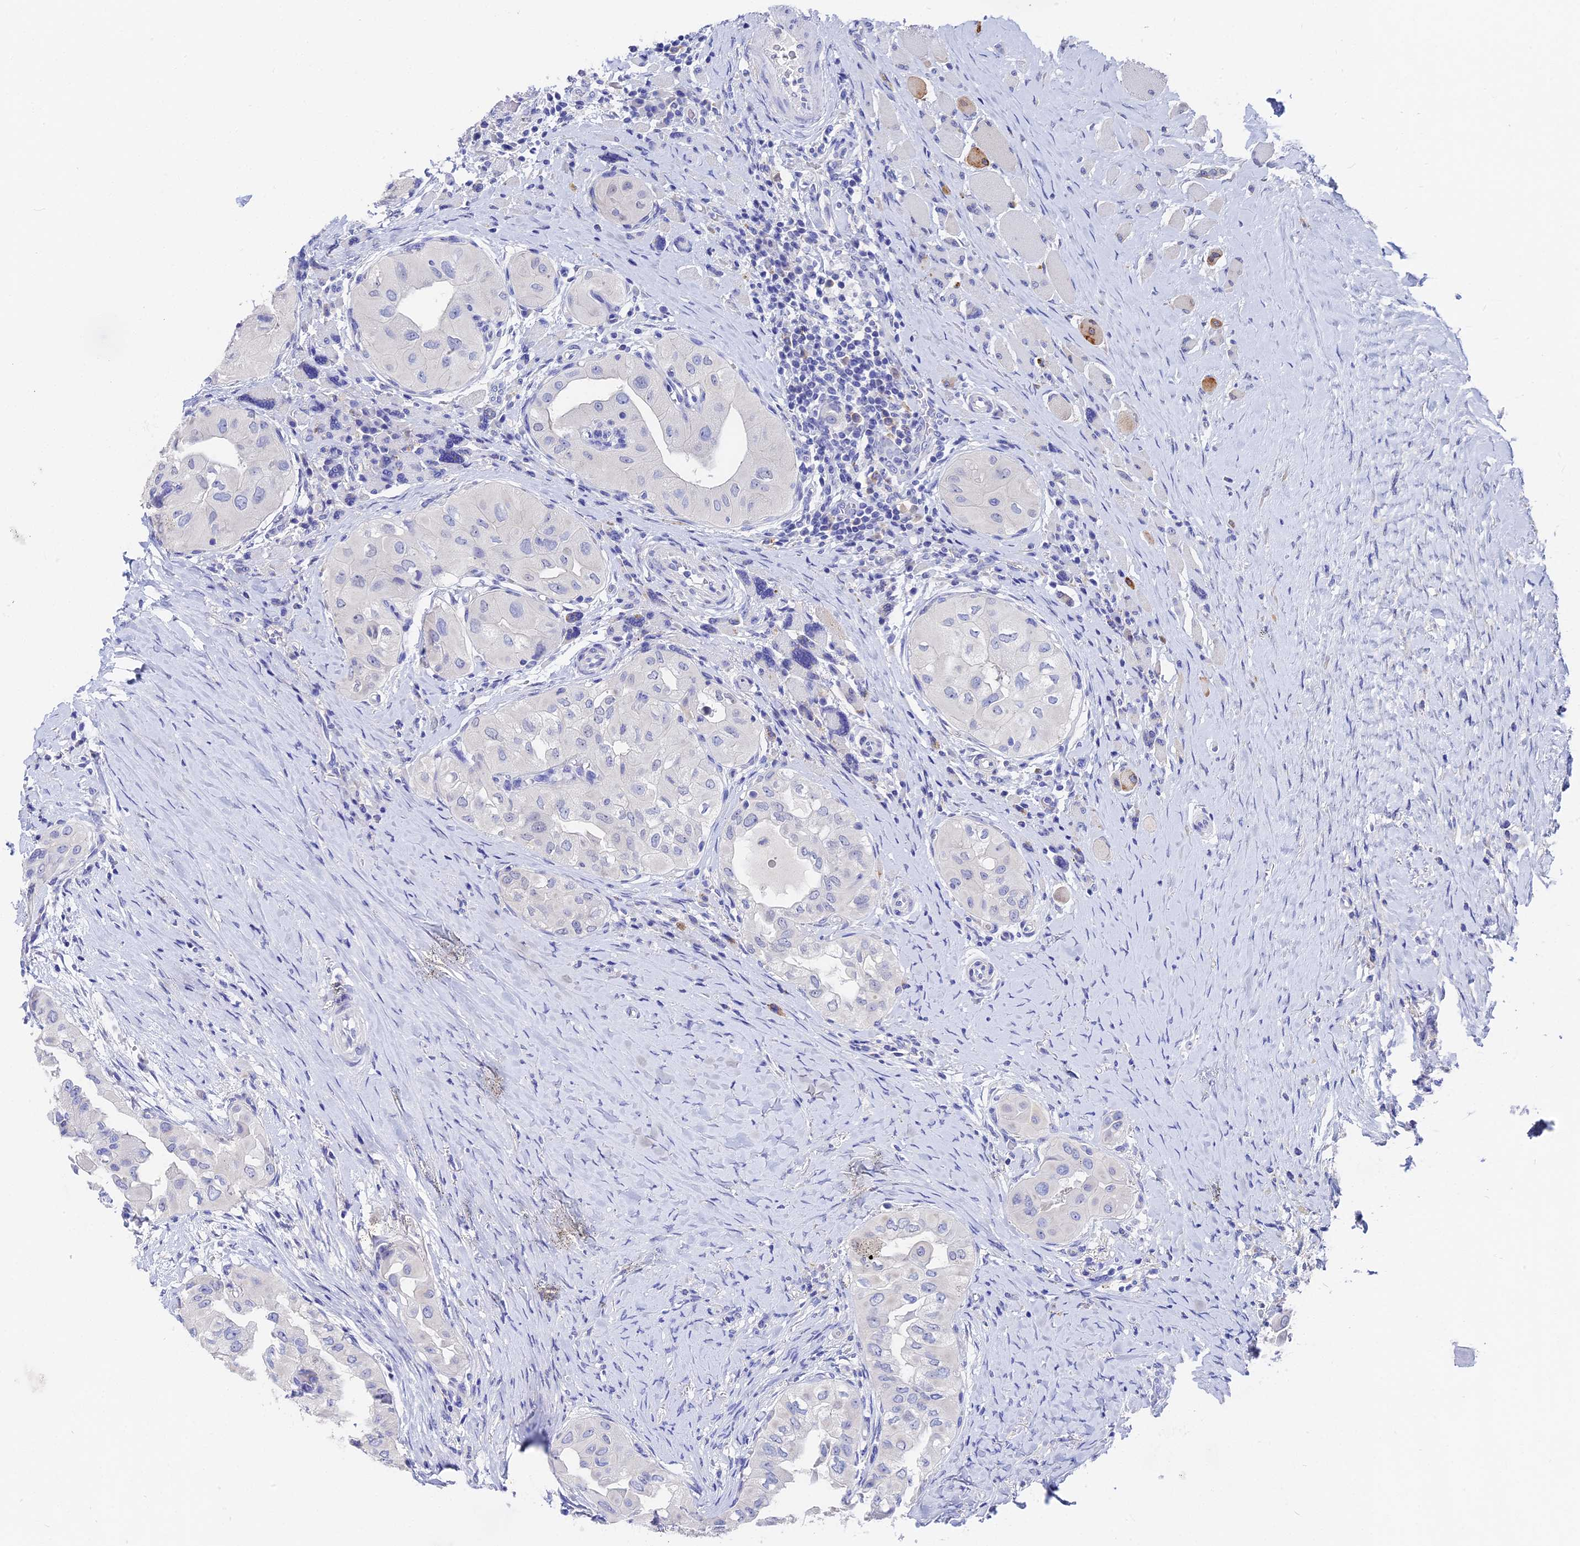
{"staining": {"intensity": "negative", "quantity": "none", "location": "none"}, "tissue": "thyroid cancer", "cell_type": "Tumor cells", "image_type": "cancer", "snomed": [{"axis": "morphology", "description": "Papillary adenocarcinoma, NOS"}, {"axis": "topography", "description": "Thyroid gland"}], "caption": "Immunohistochemistry (IHC) photomicrograph of human thyroid cancer (papillary adenocarcinoma) stained for a protein (brown), which shows no positivity in tumor cells. (DAB (3,3'-diaminobenzidine) immunohistochemistry (IHC) visualized using brightfield microscopy, high magnification).", "gene": "VPS33B", "patient": {"sex": "female", "age": 59}}